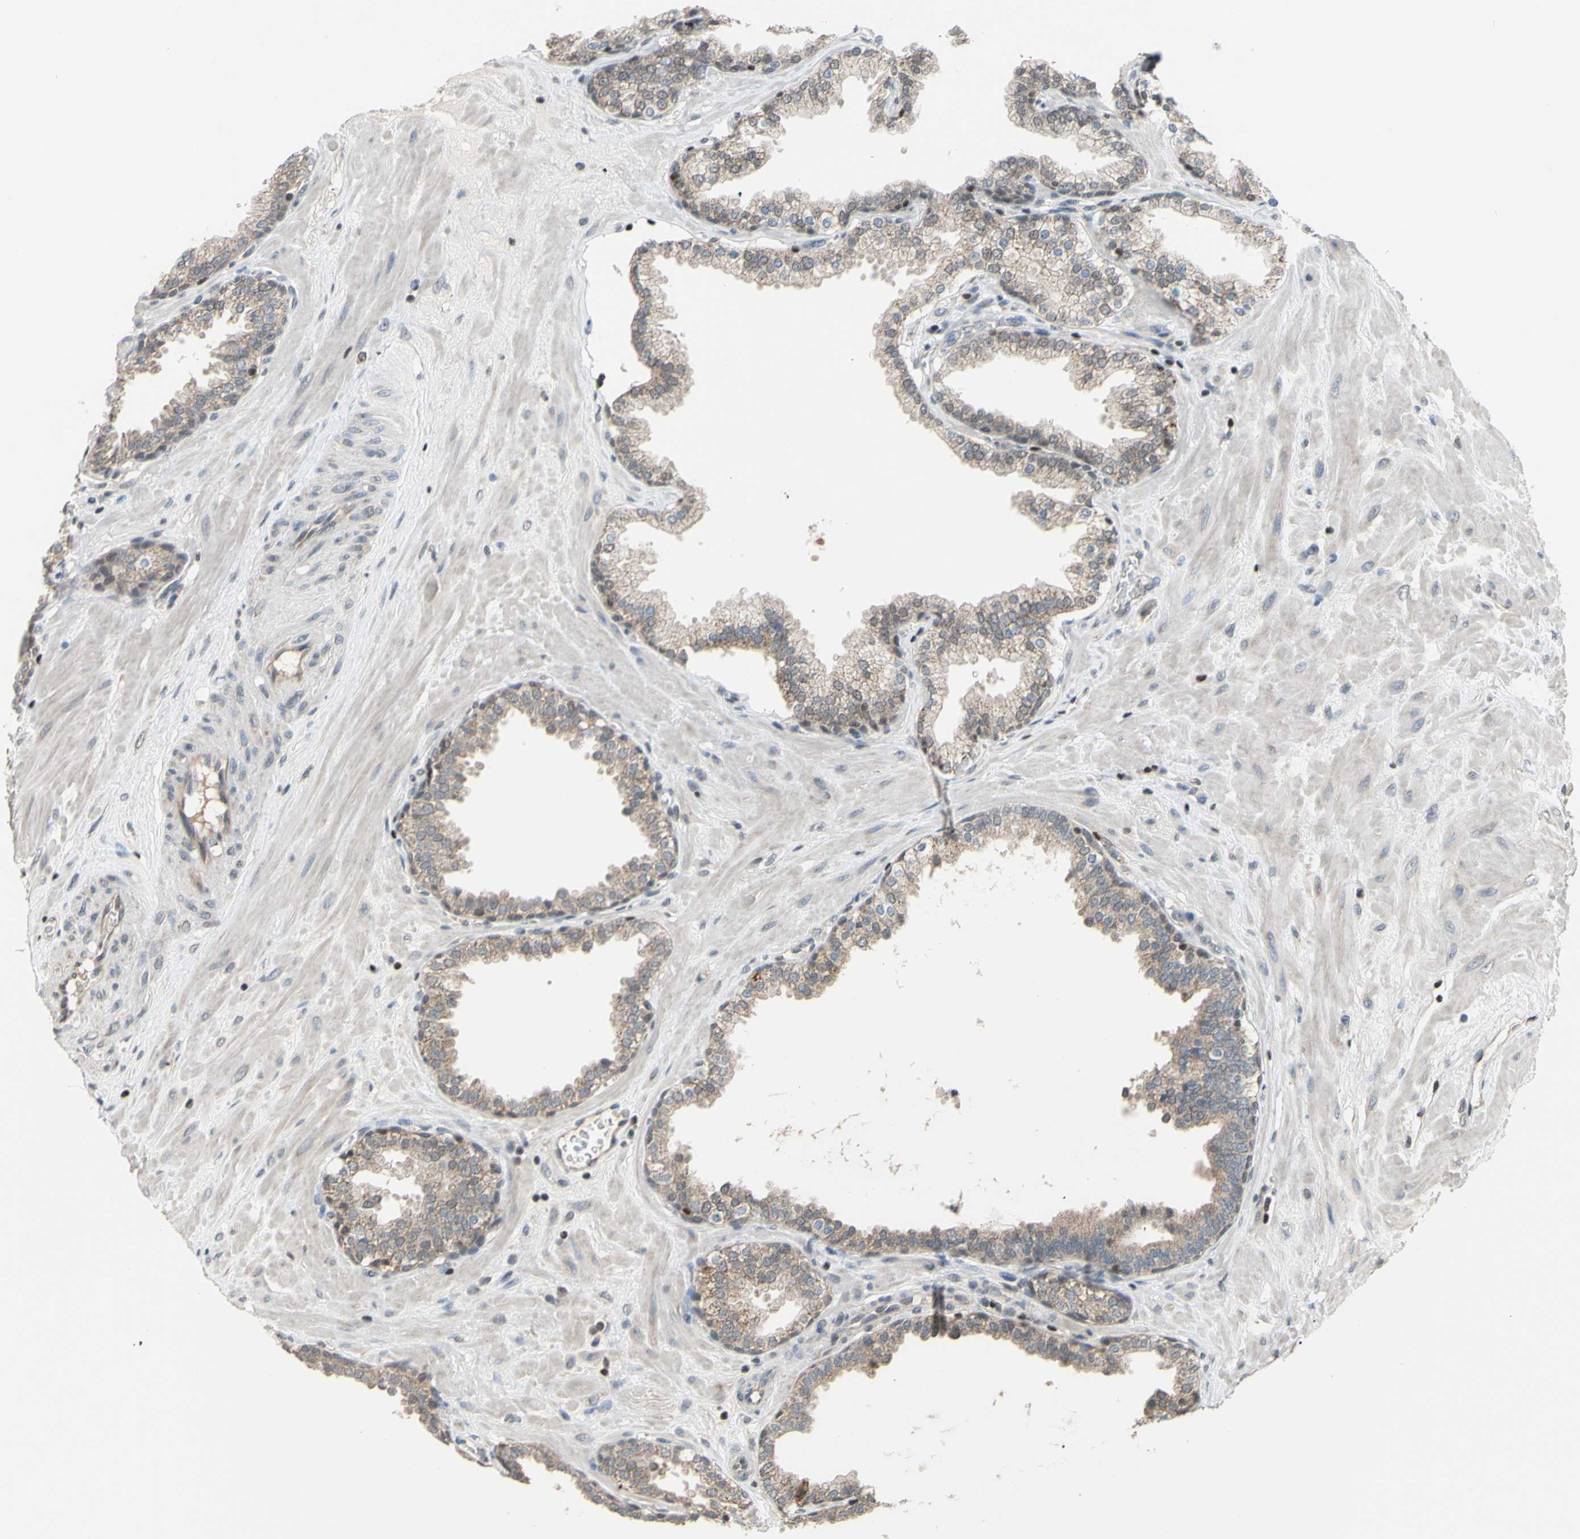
{"staining": {"intensity": "moderate", "quantity": "25%-75%", "location": "cytoplasmic/membranous,nuclear"}, "tissue": "prostate", "cell_type": "Glandular cells", "image_type": "normal", "snomed": [{"axis": "morphology", "description": "Normal tissue, NOS"}, {"axis": "topography", "description": "Prostate"}], "caption": "This is an image of immunohistochemistry staining of normal prostate, which shows moderate staining in the cytoplasmic/membranous,nuclear of glandular cells.", "gene": "SP4", "patient": {"sex": "male", "age": 51}}